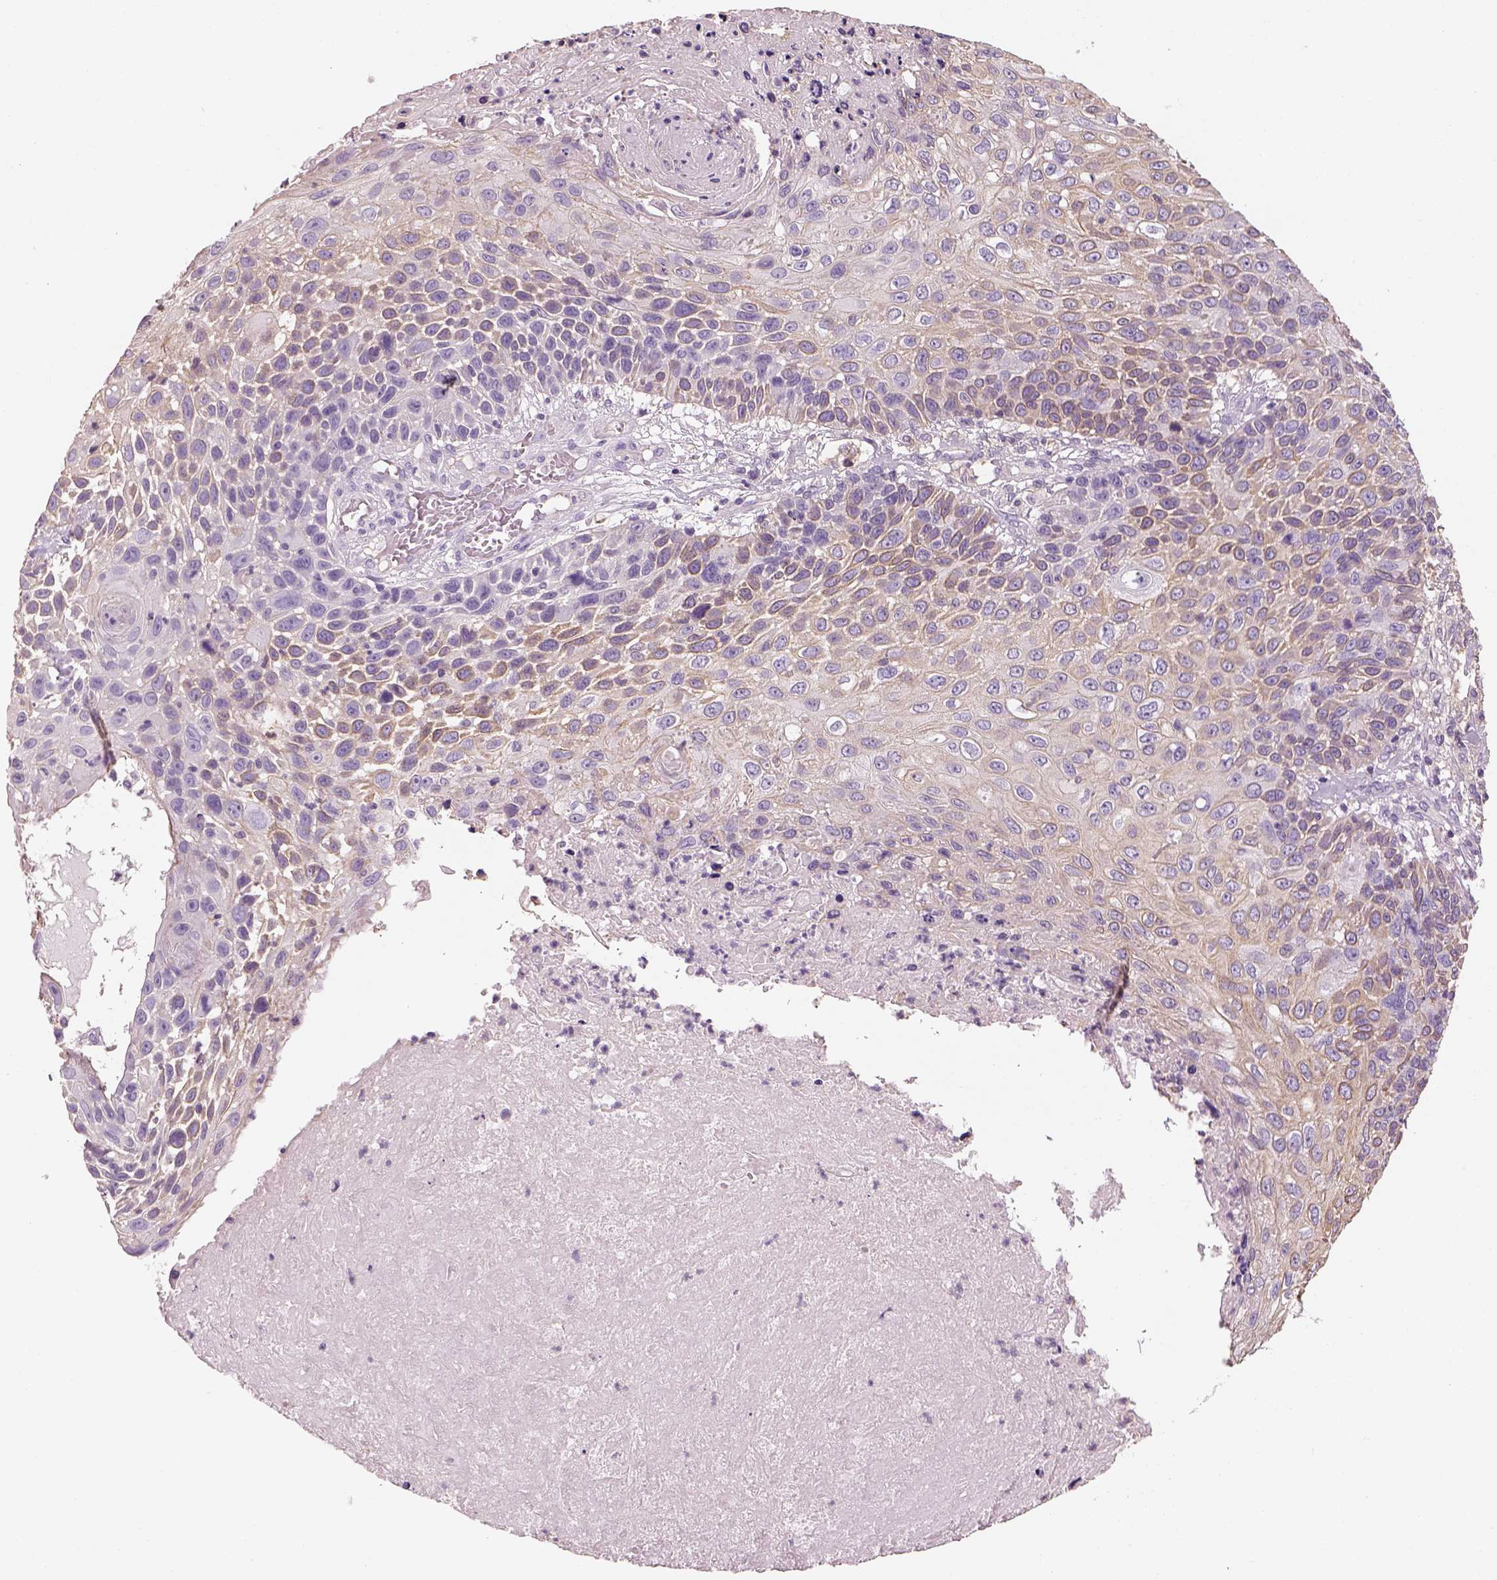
{"staining": {"intensity": "weak", "quantity": "<25%", "location": "cytoplasmic/membranous"}, "tissue": "skin cancer", "cell_type": "Tumor cells", "image_type": "cancer", "snomed": [{"axis": "morphology", "description": "Squamous cell carcinoma, NOS"}, {"axis": "topography", "description": "Skin"}], "caption": "High magnification brightfield microscopy of skin squamous cell carcinoma stained with DAB (brown) and counterstained with hematoxylin (blue): tumor cells show no significant staining.", "gene": "OTUD6A", "patient": {"sex": "male", "age": 92}}